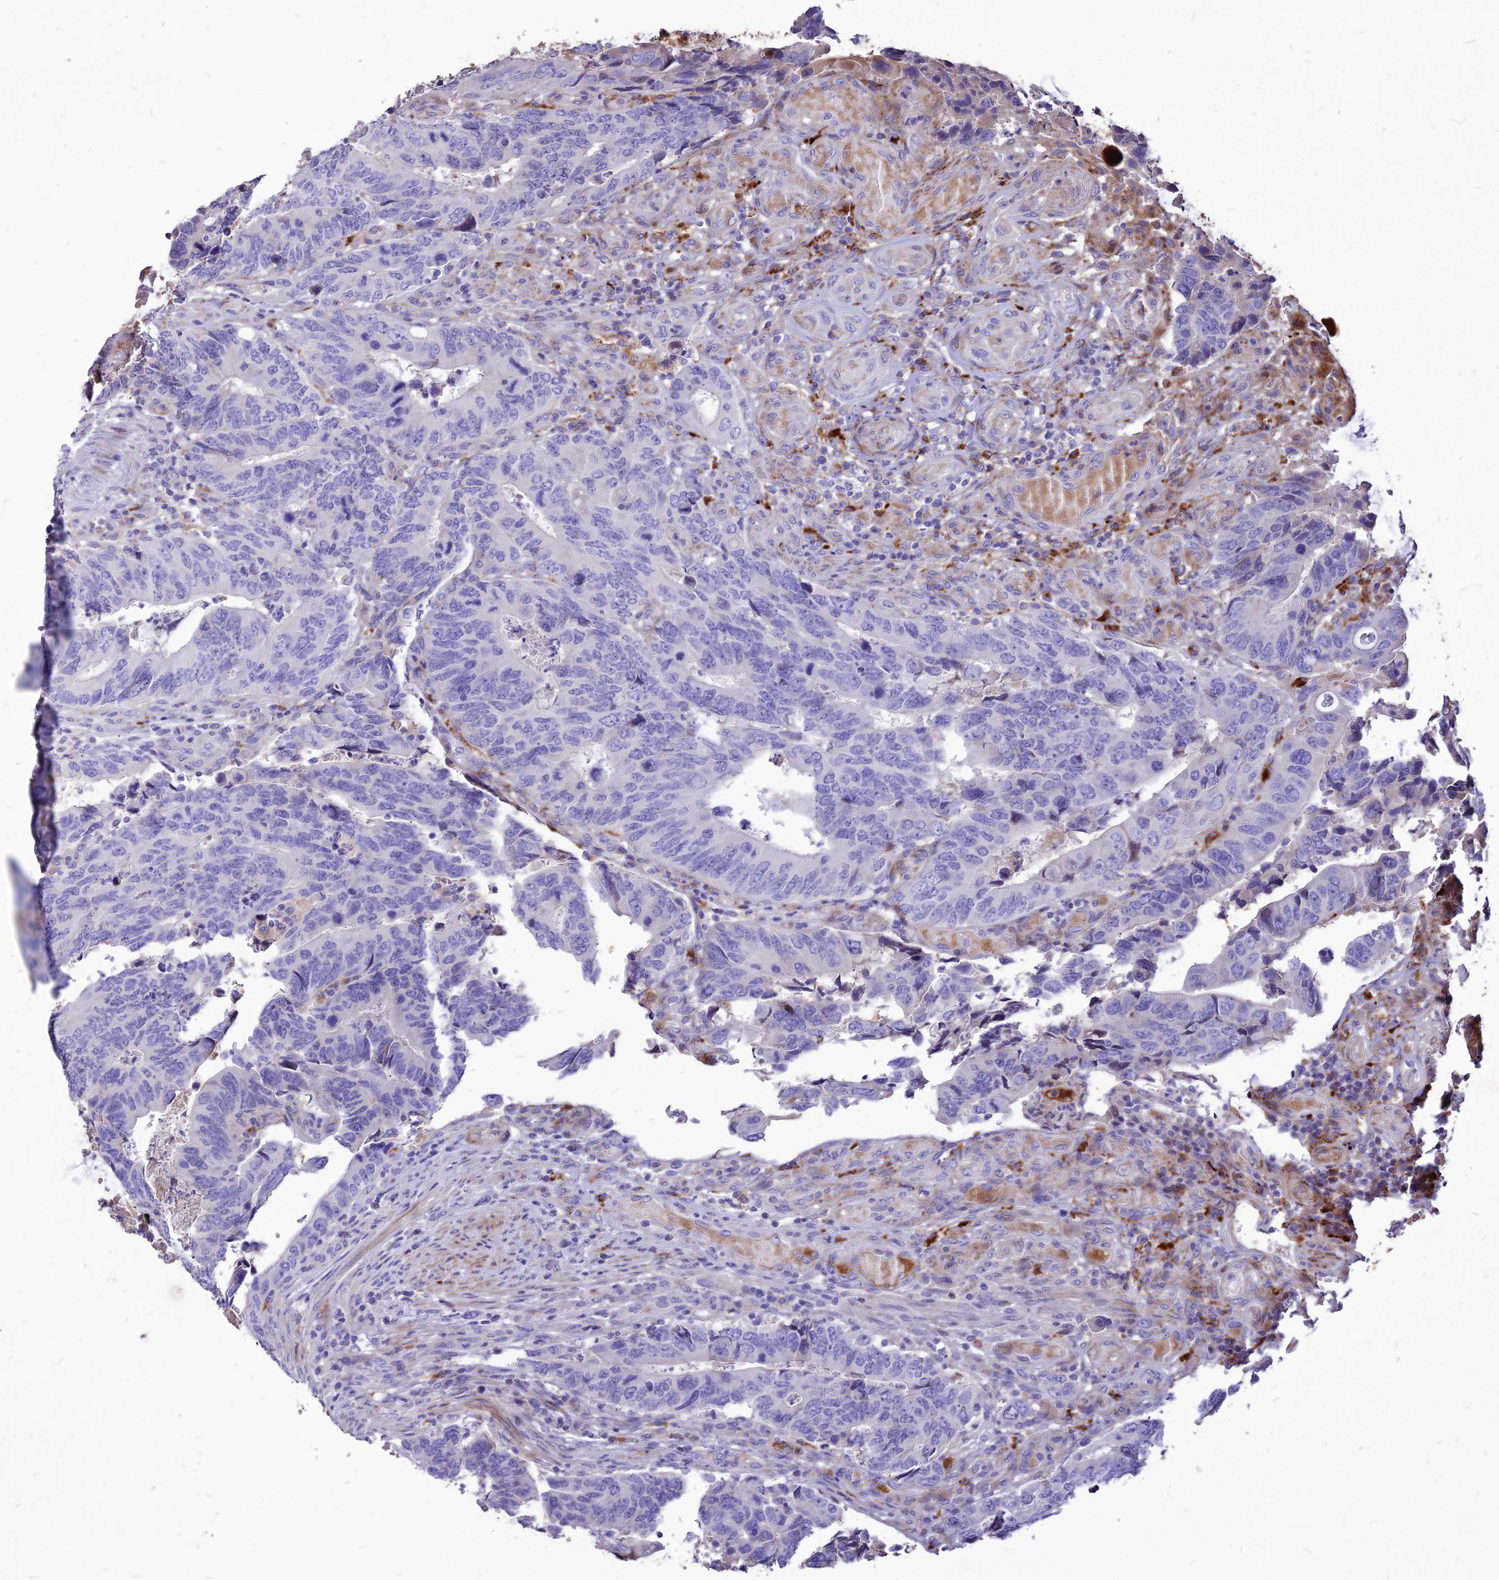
{"staining": {"intensity": "negative", "quantity": "none", "location": "none"}, "tissue": "colorectal cancer", "cell_type": "Tumor cells", "image_type": "cancer", "snomed": [{"axis": "morphology", "description": "Adenocarcinoma, NOS"}, {"axis": "topography", "description": "Colon"}], "caption": "There is no significant staining in tumor cells of colorectal adenocarcinoma. Brightfield microscopy of immunohistochemistry stained with DAB (3,3'-diaminobenzidine) (brown) and hematoxylin (blue), captured at high magnification.", "gene": "RIMOC1", "patient": {"sex": "male", "age": 87}}